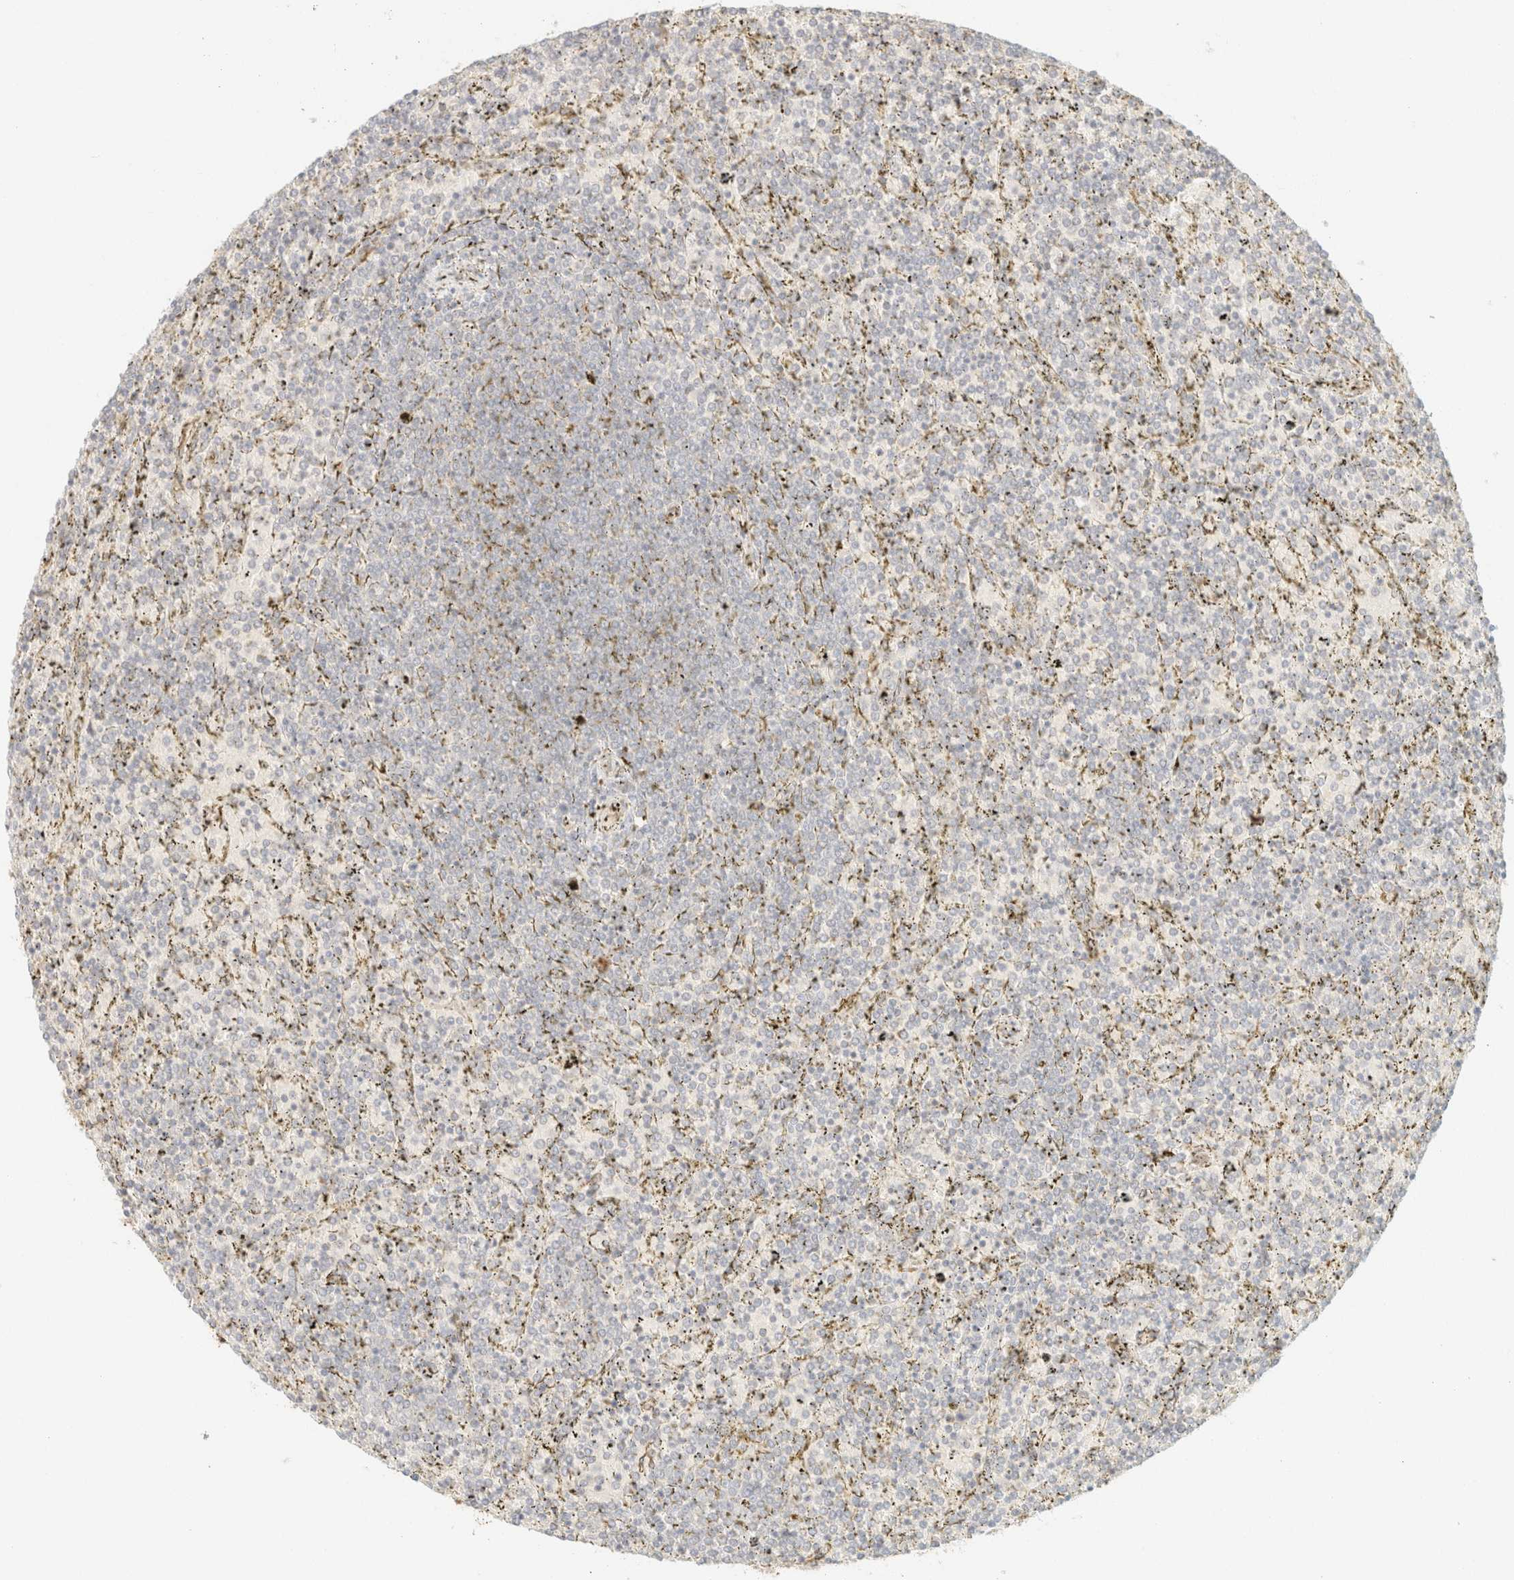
{"staining": {"intensity": "negative", "quantity": "none", "location": "none"}, "tissue": "lymphoma", "cell_type": "Tumor cells", "image_type": "cancer", "snomed": [{"axis": "morphology", "description": "Malignant lymphoma, non-Hodgkin's type, Low grade"}, {"axis": "topography", "description": "Spleen"}], "caption": "High power microscopy micrograph of an immunohistochemistry (IHC) micrograph of low-grade malignant lymphoma, non-Hodgkin's type, revealing no significant expression in tumor cells.", "gene": "SPARCL1", "patient": {"sex": "female", "age": 77}}